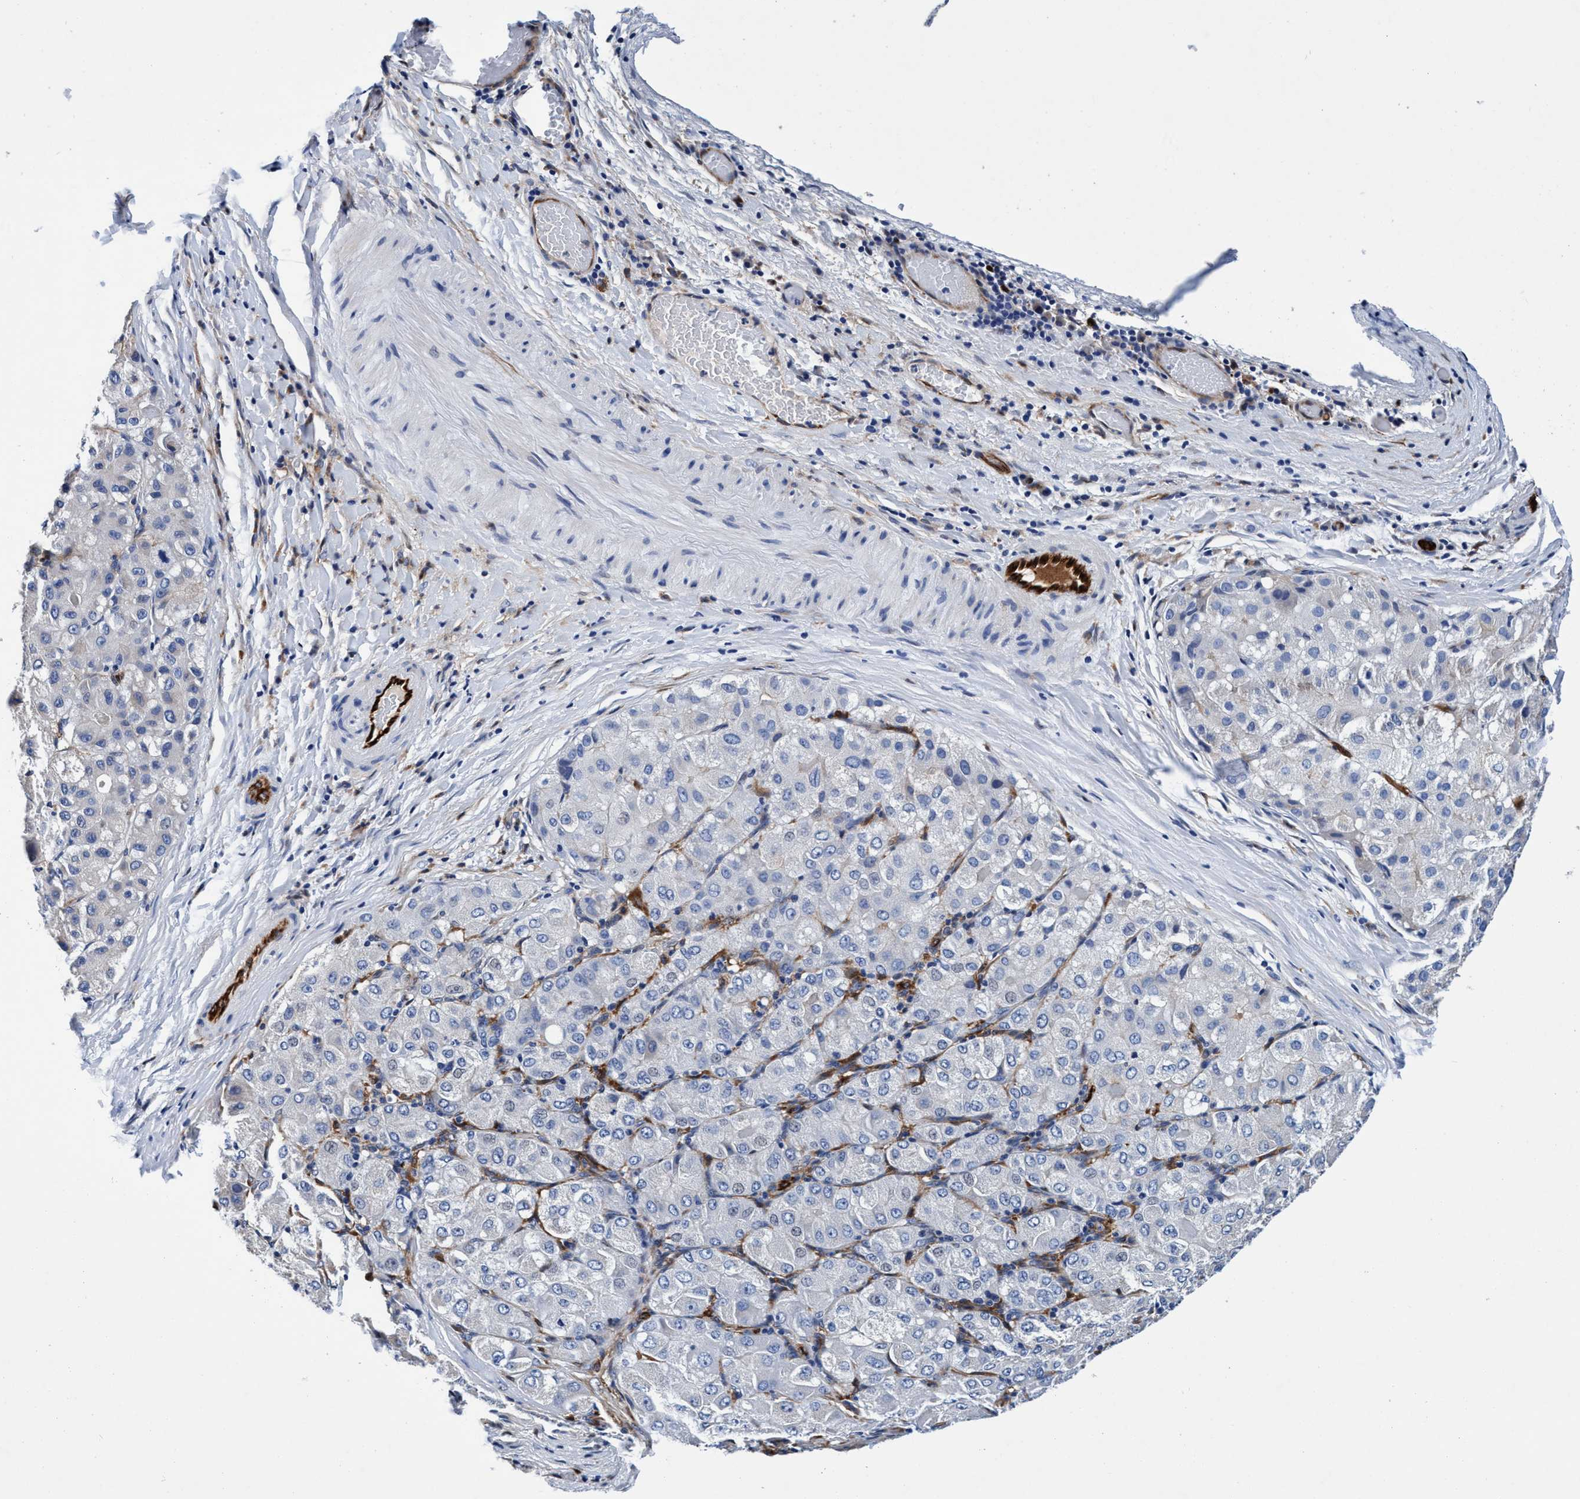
{"staining": {"intensity": "negative", "quantity": "none", "location": "none"}, "tissue": "liver cancer", "cell_type": "Tumor cells", "image_type": "cancer", "snomed": [{"axis": "morphology", "description": "Carcinoma, Hepatocellular, NOS"}, {"axis": "topography", "description": "Liver"}], "caption": "Tumor cells are negative for protein expression in human hepatocellular carcinoma (liver). (DAB IHC with hematoxylin counter stain).", "gene": "UBALD2", "patient": {"sex": "male", "age": 80}}